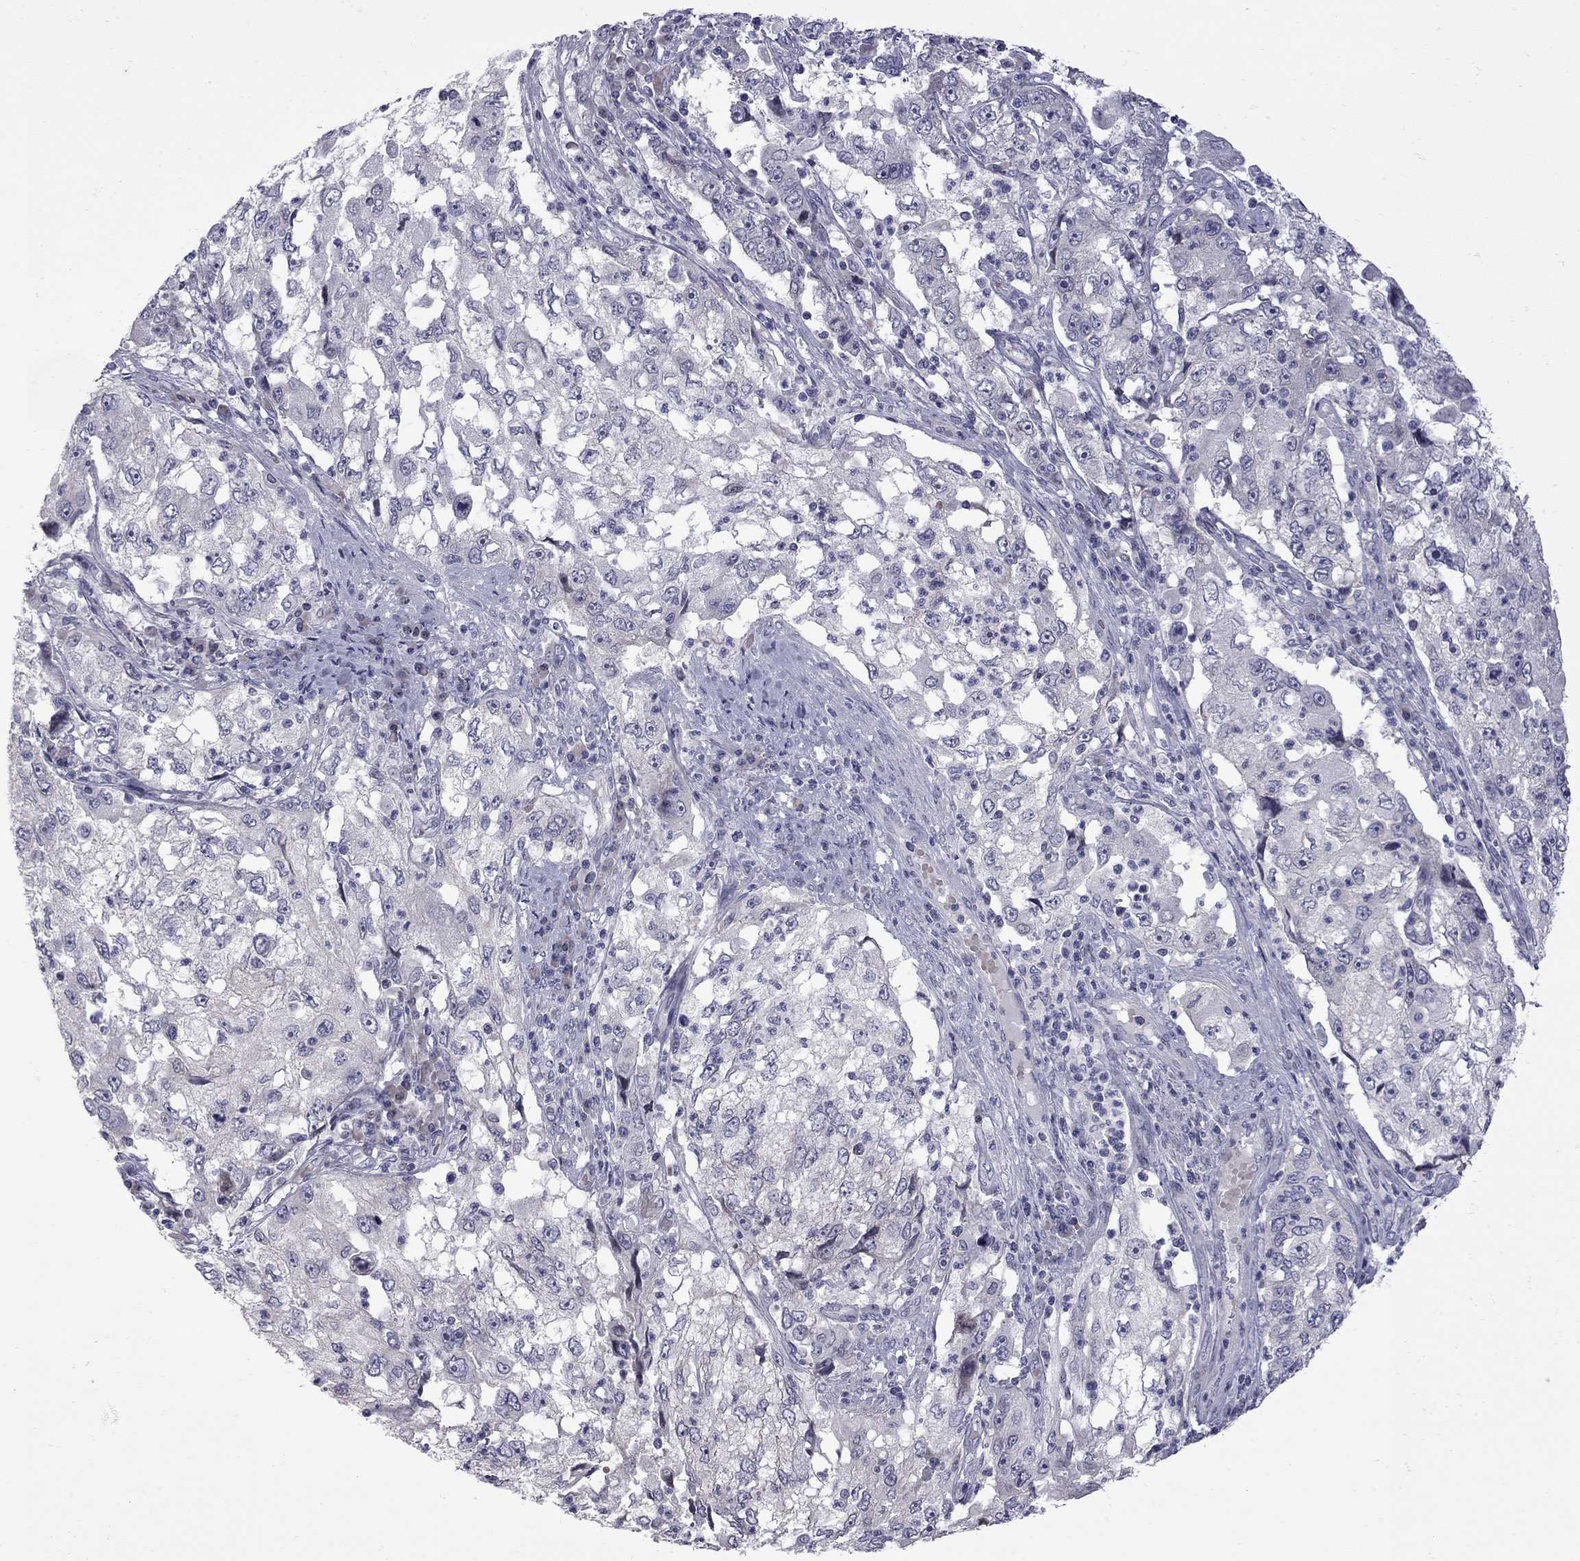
{"staining": {"intensity": "negative", "quantity": "none", "location": "none"}, "tissue": "cervical cancer", "cell_type": "Tumor cells", "image_type": "cancer", "snomed": [{"axis": "morphology", "description": "Squamous cell carcinoma, NOS"}, {"axis": "topography", "description": "Cervix"}], "caption": "High magnification brightfield microscopy of cervical cancer stained with DAB (brown) and counterstained with hematoxylin (blue): tumor cells show no significant expression. (DAB IHC with hematoxylin counter stain).", "gene": "NRARP", "patient": {"sex": "female", "age": 36}}